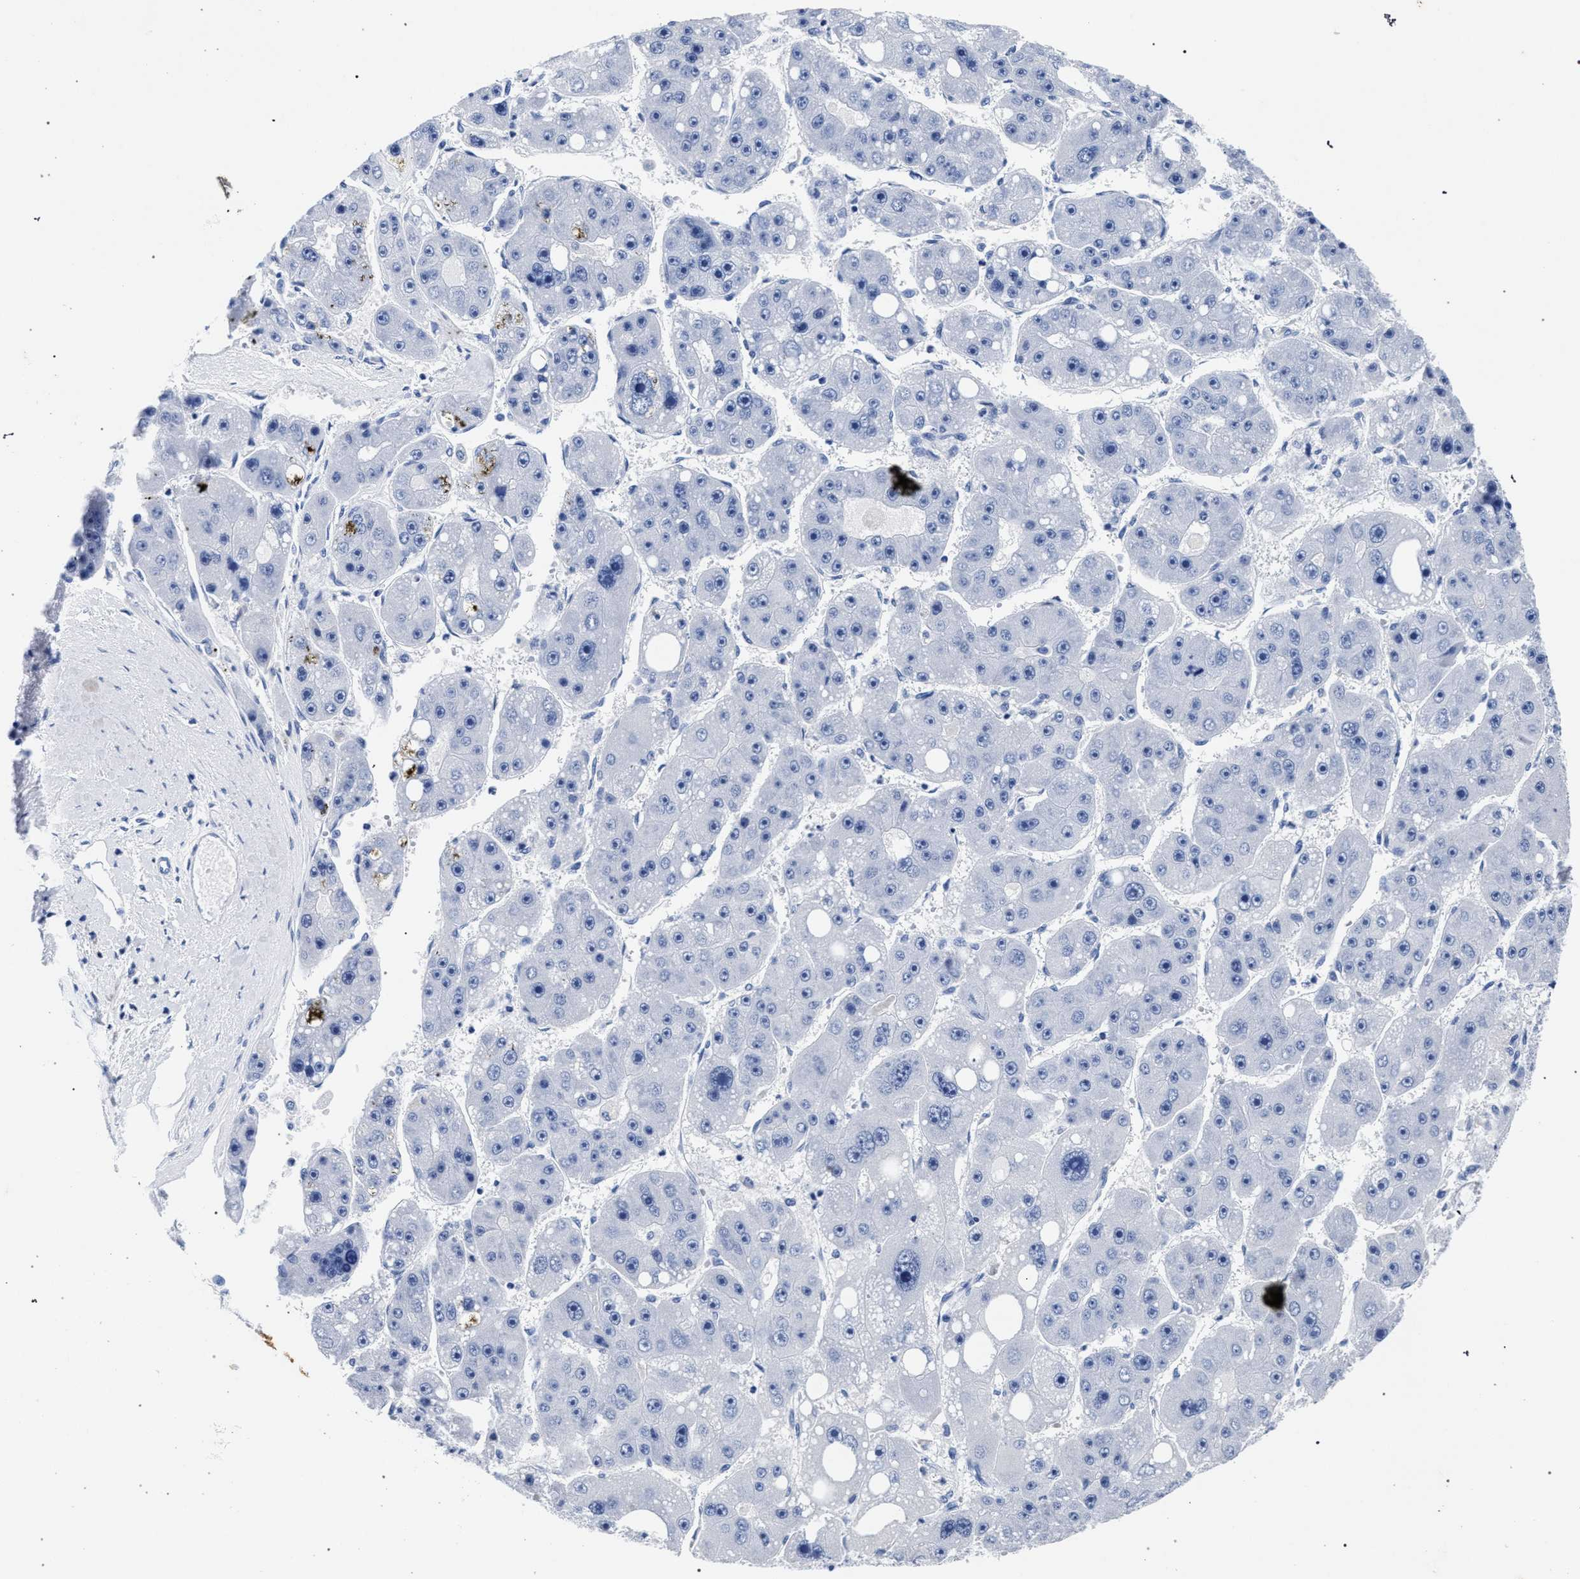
{"staining": {"intensity": "negative", "quantity": "none", "location": "none"}, "tissue": "liver cancer", "cell_type": "Tumor cells", "image_type": "cancer", "snomed": [{"axis": "morphology", "description": "Carcinoma, Hepatocellular, NOS"}, {"axis": "topography", "description": "Liver"}], "caption": "High magnification brightfield microscopy of liver cancer (hepatocellular carcinoma) stained with DAB (3,3'-diaminobenzidine) (brown) and counterstained with hematoxylin (blue): tumor cells show no significant positivity.", "gene": "AKAP4", "patient": {"sex": "female", "age": 61}}